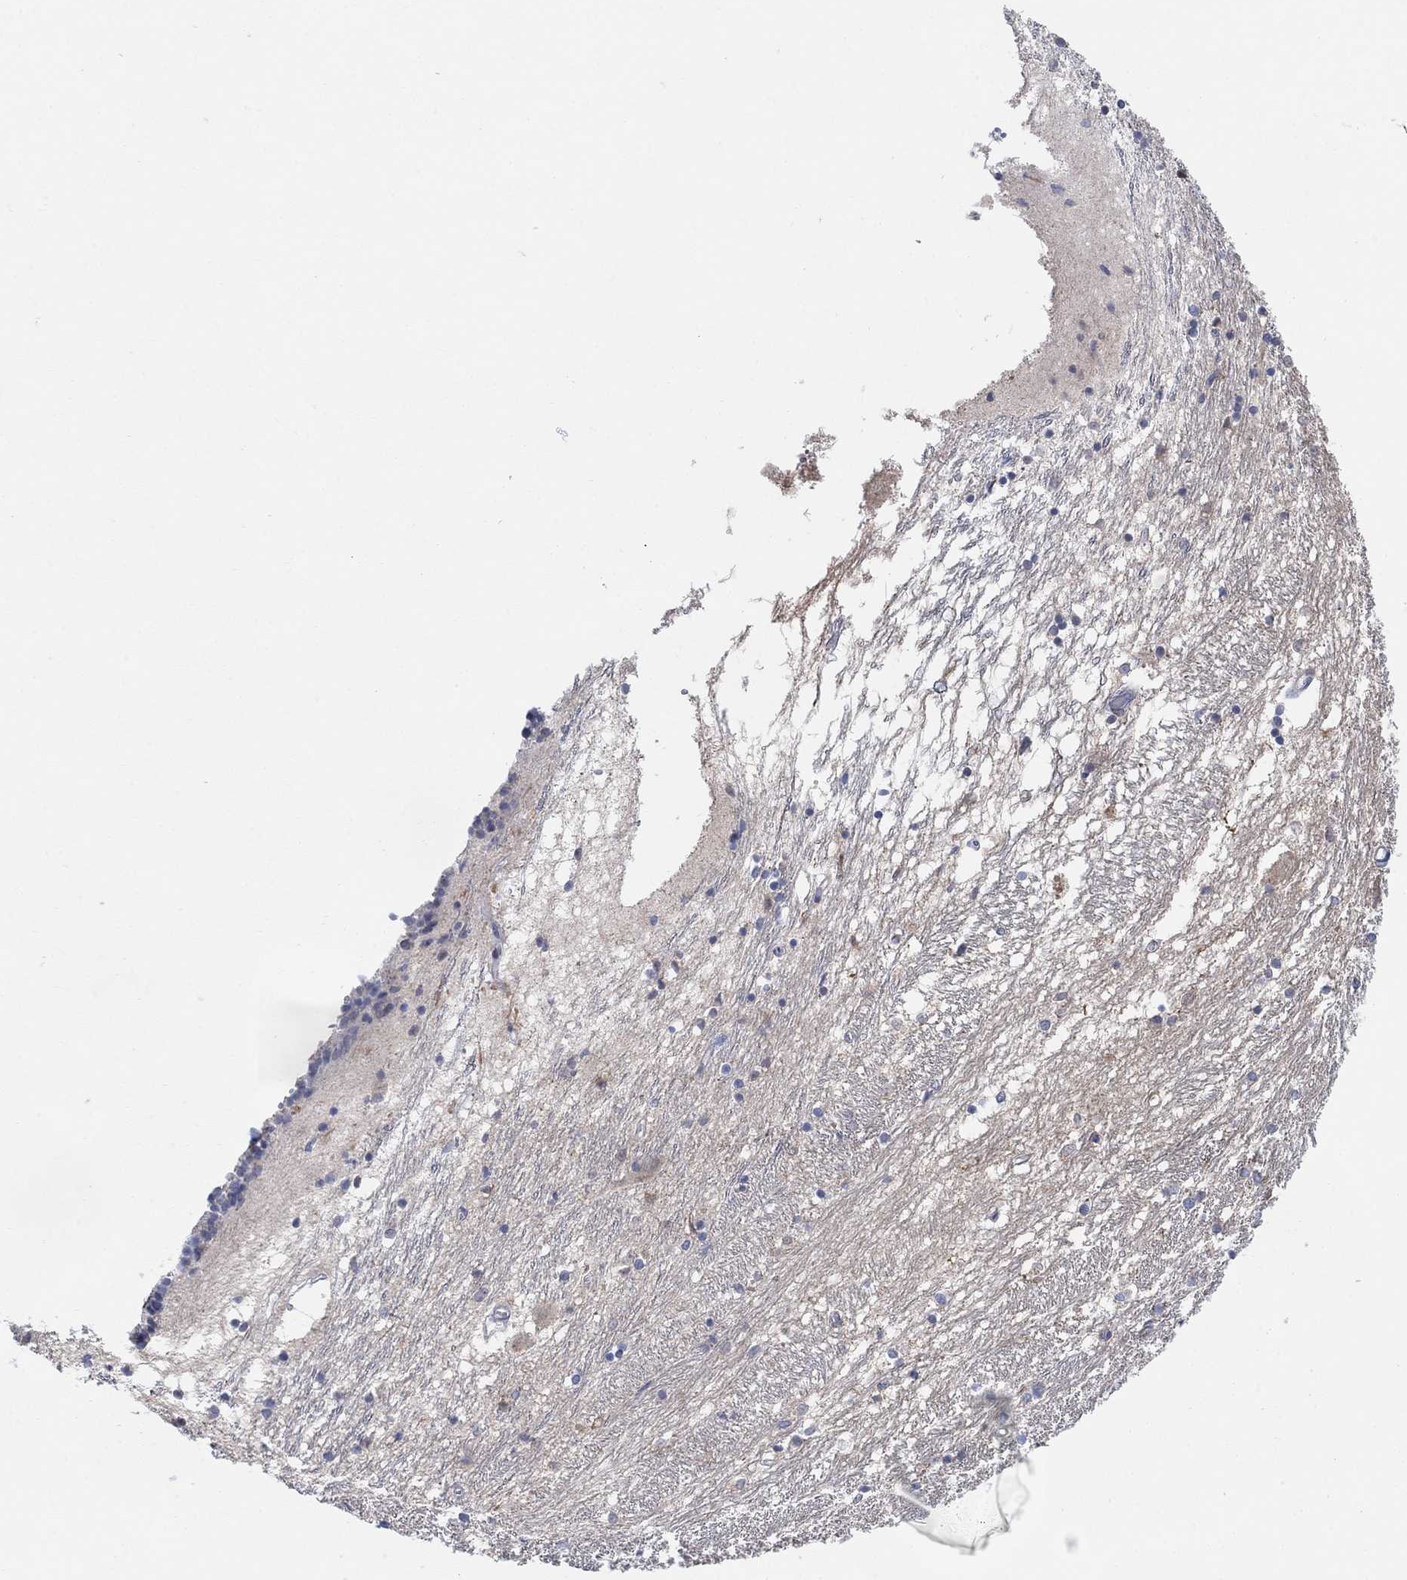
{"staining": {"intensity": "negative", "quantity": "none", "location": "none"}, "tissue": "caudate", "cell_type": "Glial cells", "image_type": "normal", "snomed": [{"axis": "morphology", "description": "Normal tissue, NOS"}, {"axis": "topography", "description": "Lateral ventricle wall"}], "caption": "High power microscopy image of an IHC histopathology image of normal caudate, revealing no significant staining in glial cells. (Immunohistochemistry, brightfield microscopy, high magnification).", "gene": "CNTF", "patient": {"sex": "female", "age": 71}}